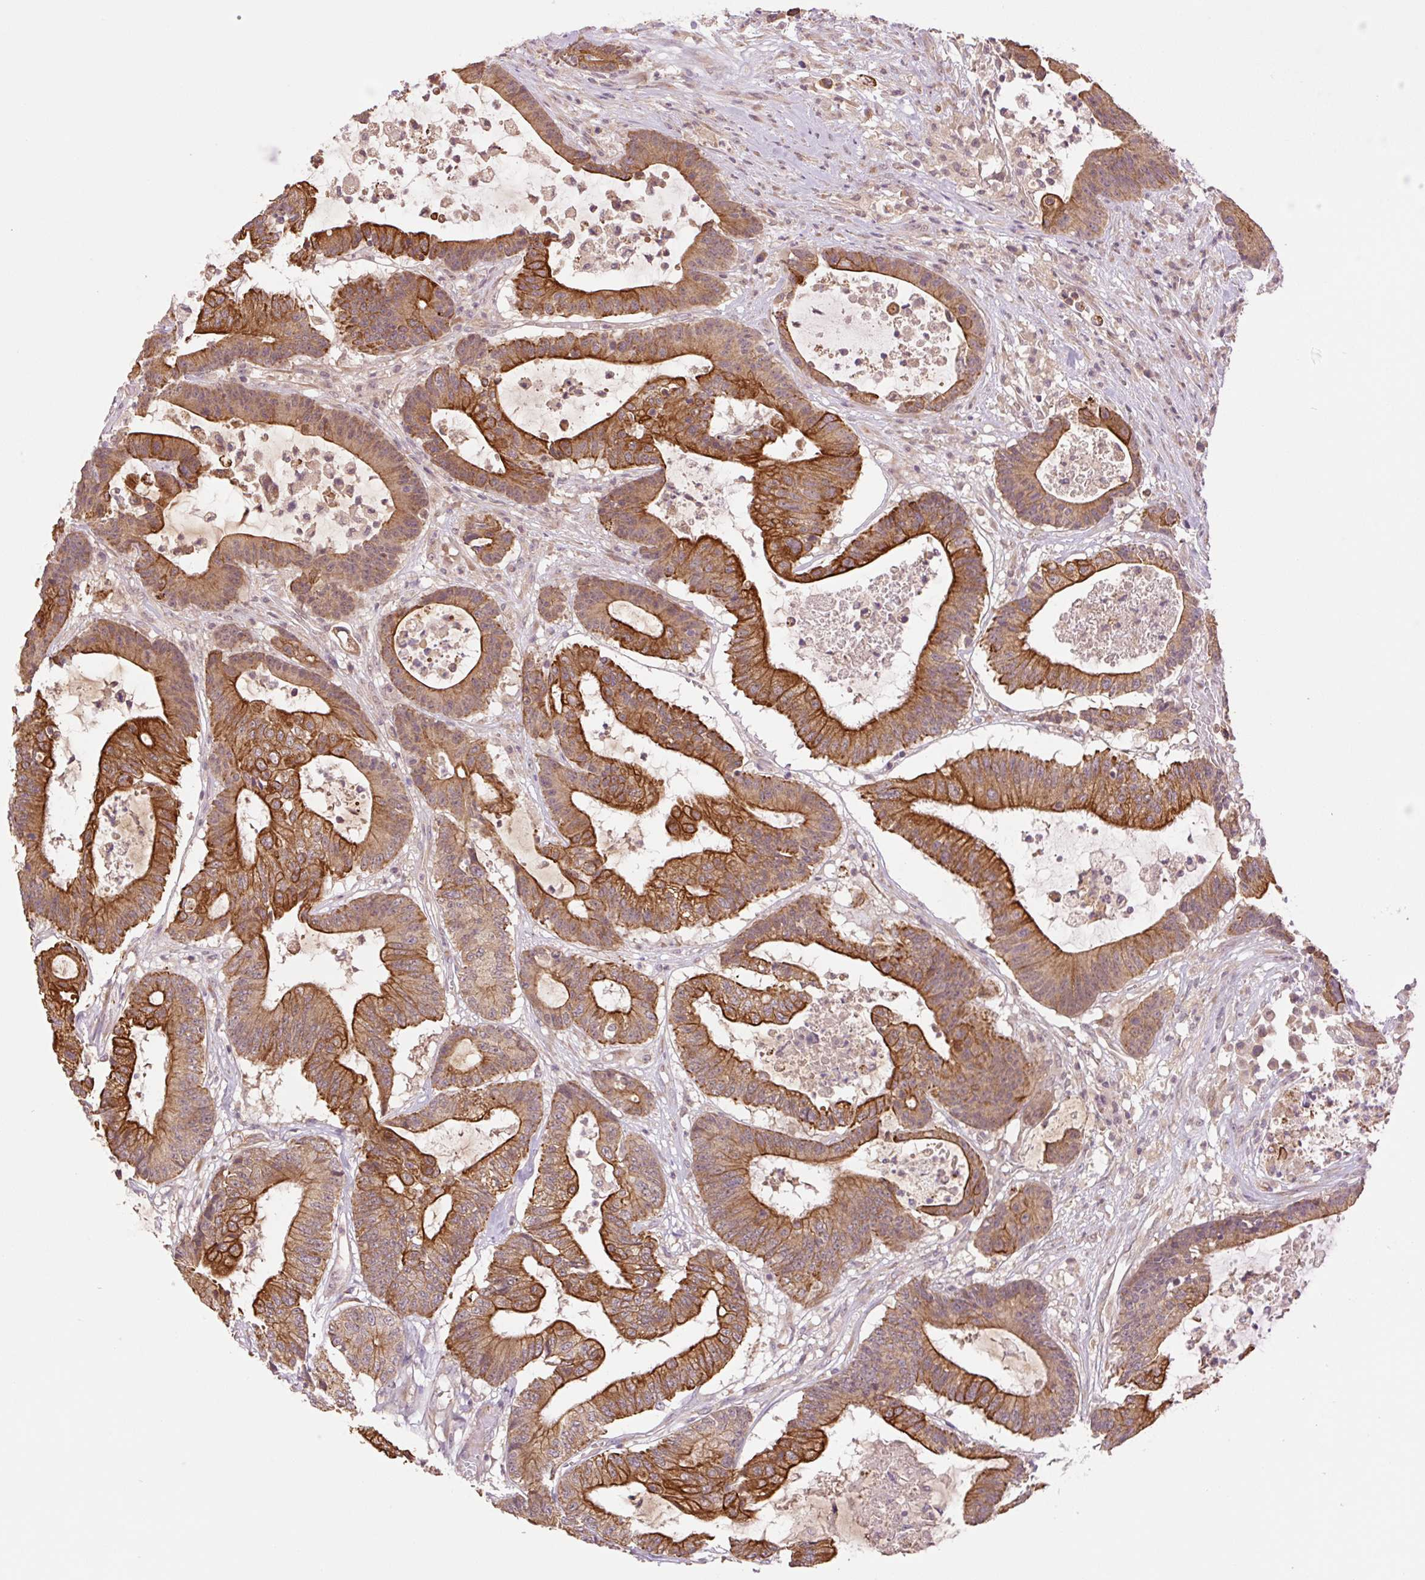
{"staining": {"intensity": "strong", "quantity": ">75%", "location": "cytoplasmic/membranous"}, "tissue": "colorectal cancer", "cell_type": "Tumor cells", "image_type": "cancer", "snomed": [{"axis": "morphology", "description": "Adenocarcinoma, NOS"}, {"axis": "topography", "description": "Colon"}], "caption": "IHC image of colorectal adenocarcinoma stained for a protein (brown), which reveals high levels of strong cytoplasmic/membranous staining in approximately >75% of tumor cells.", "gene": "YJU2B", "patient": {"sex": "female", "age": 84}}